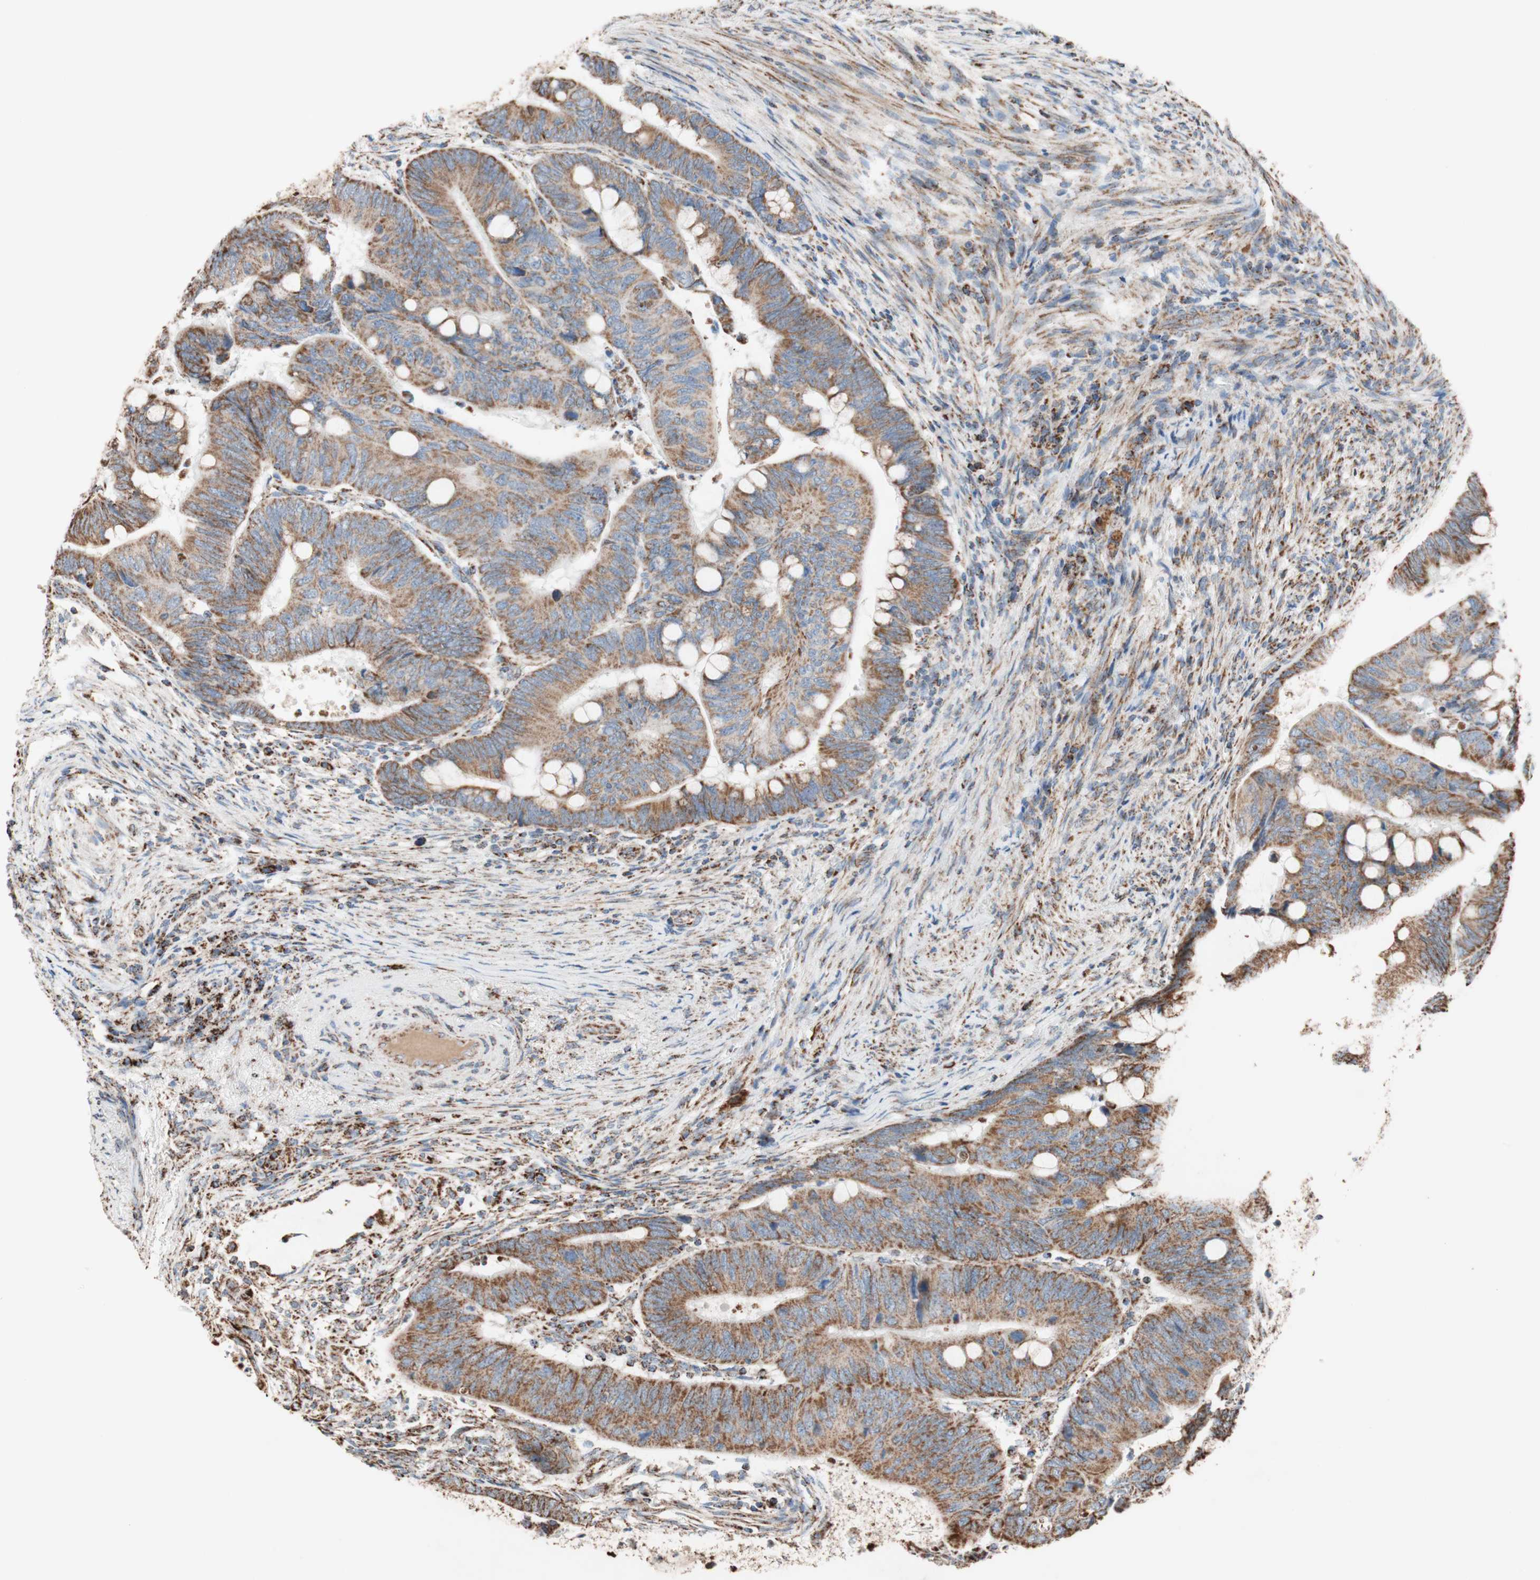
{"staining": {"intensity": "moderate", "quantity": ">75%", "location": "cytoplasmic/membranous"}, "tissue": "colorectal cancer", "cell_type": "Tumor cells", "image_type": "cancer", "snomed": [{"axis": "morphology", "description": "Normal tissue, NOS"}, {"axis": "morphology", "description": "Adenocarcinoma, NOS"}, {"axis": "topography", "description": "Rectum"}, {"axis": "topography", "description": "Peripheral nerve tissue"}], "caption": "Protein positivity by IHC demonstrates moderate cytoplasmic/membranous expression in approximately >75% of tumor cells in colorectal cancer (adenocarcinoma). (brown staining indicates protein expression, while blue staining denotes nuclei).", "gene": "PCSK4", "patient": {"sex": "male", "age": 92}}